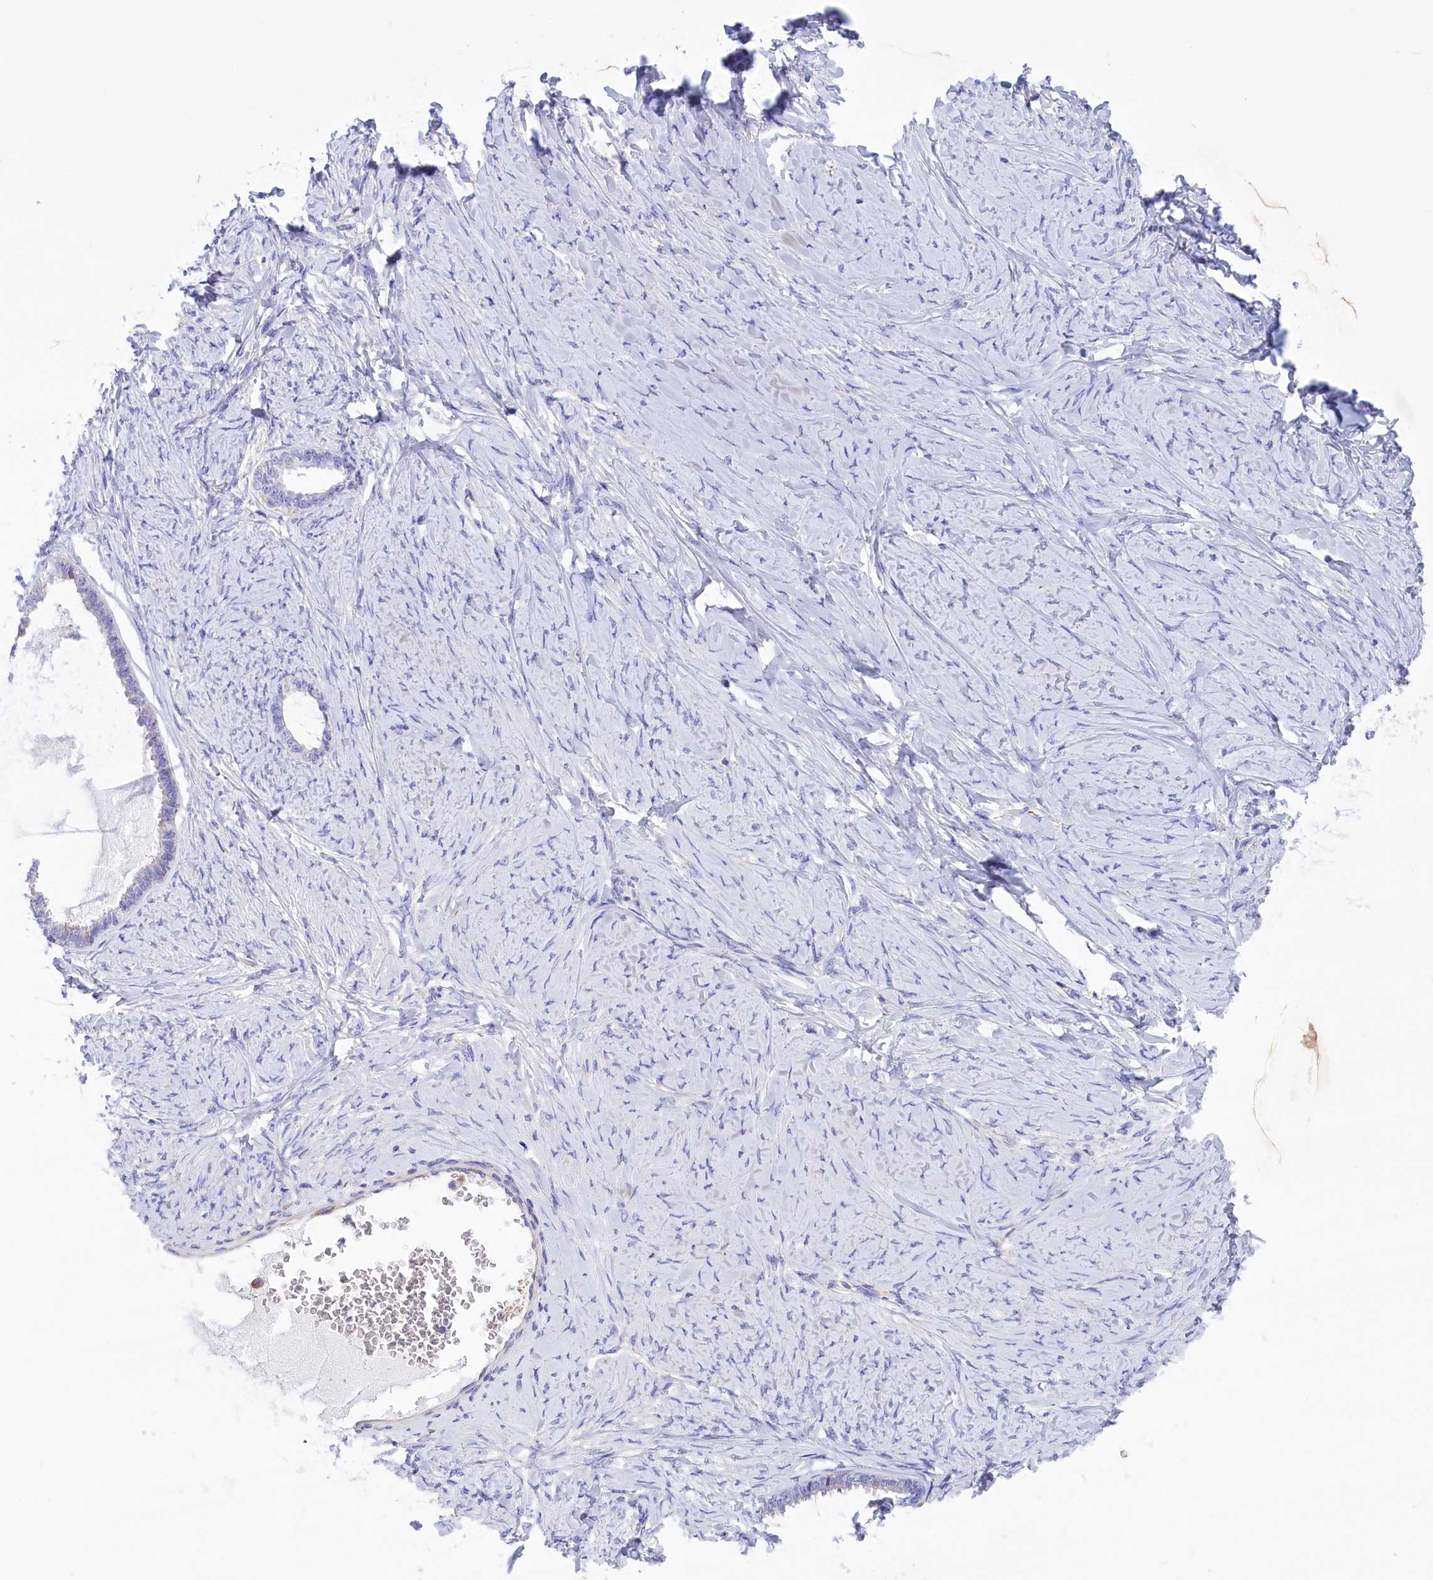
{"staining": {"intensity": "negative", "quantity": "none", "location": "none"}, "tissue": "ovarian cancer", "cell_type": "Tumor cells", "image_type": "cancer", "snomed": [{"axis": "morphology", "description": "Cystadenocarcinoma, serous, NOS"}, {"axis": "topography", "description": "Ovary"}], "caption": "Tumor cells are negative for brown protein staining in ovarian cancer (serous cystadenocarcinoma).", "gene": "CORO7-PAM16", "patient": {"sex": "female", "age": 79}}